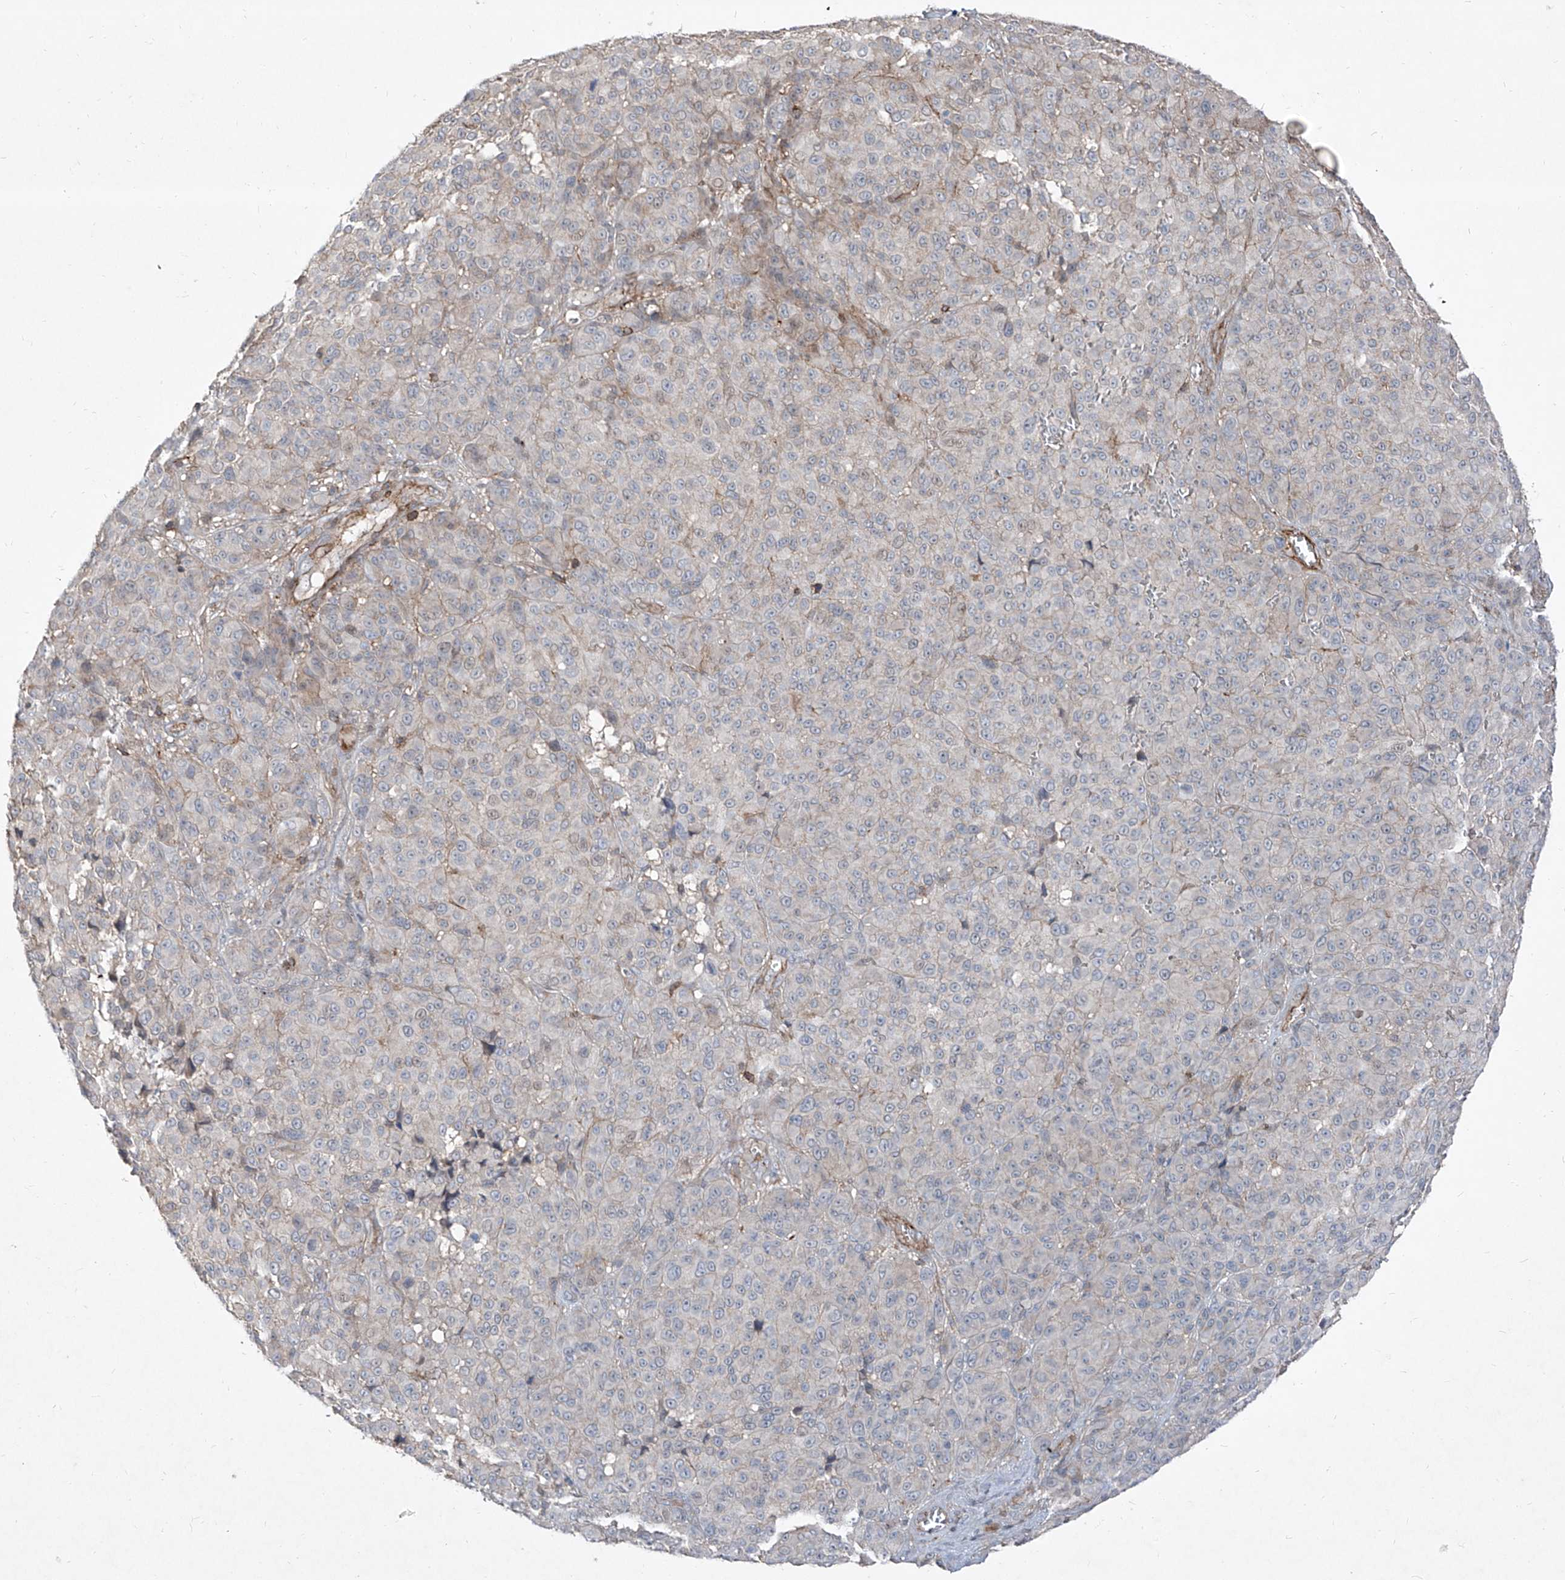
{"staining": {"intensity": "negative", "quantity": "none", "location": "none"}, "tissue": "melanoma", "cell_type": "Tumor cells", "image_type": "cancer", "snomed": [{"axis": "morphology", "description": "Malignant melanoma, NOS"}, {"axis": "topography", "description": "Skin"}], "caption": "Malignant melanoma stained for a protein using IHC shows no expression tumor cells.", "gene": "UFD1", "patient": {"sex": "male", "age": 73}}